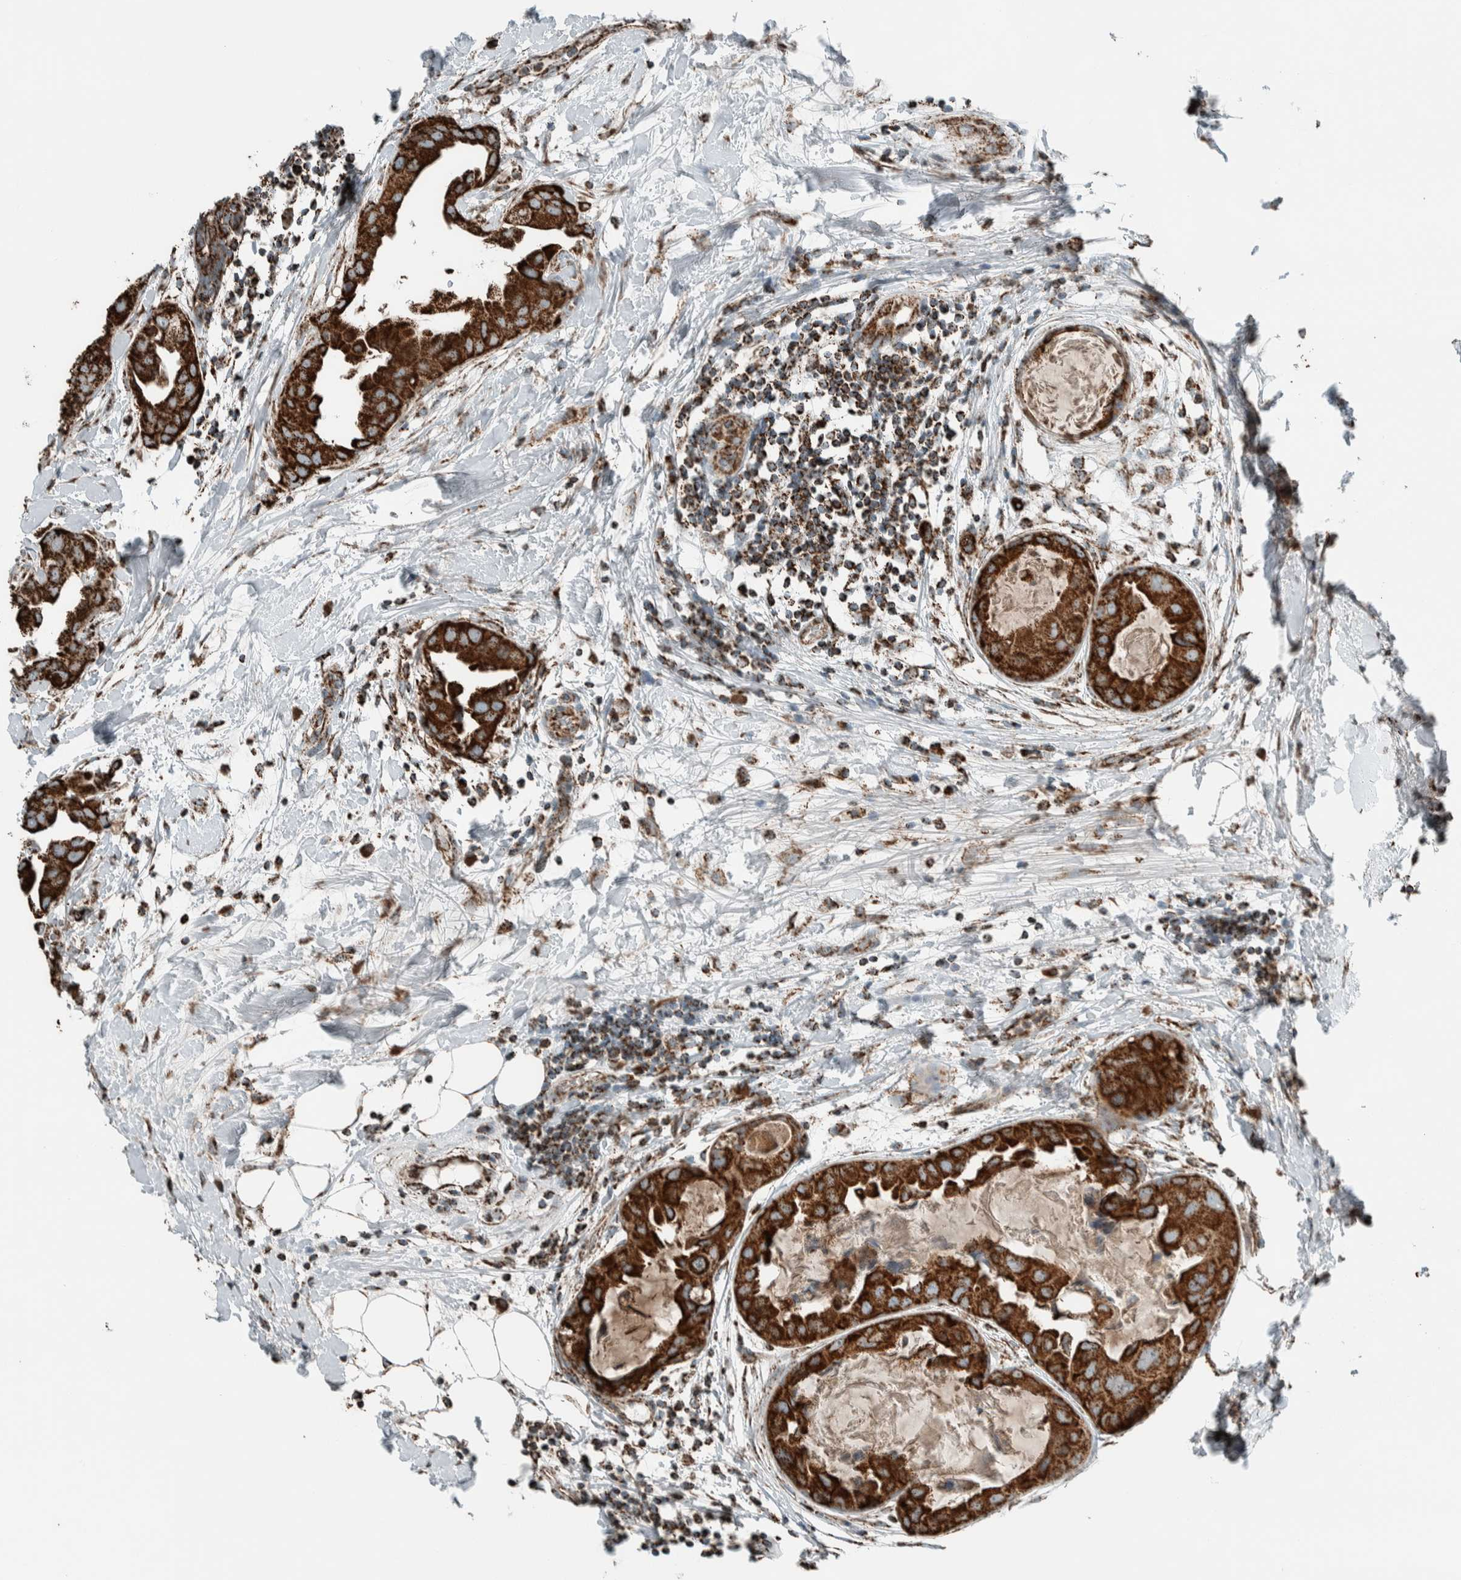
{"staining": {"intensity": "strong", "quantity": ">75%", "location": "cytoplasmic/membranous"}, "tissue": "breast cancer", "cell_type": "Tumor cells", "image_type": "cancer", "snomed": [{"axis": "morphology", "description": "Duct carcinoma"}, {"axis": "topography", "description": "Breast"}], "caption": "The image demonstrates immunohistochemical staining of breast cancer. There is strong cytoplasmic/membranous expression is seen in about >75% of tumor cells.", "gene": "ZNF454", "patient": {"sex": "female", "age": 40}}